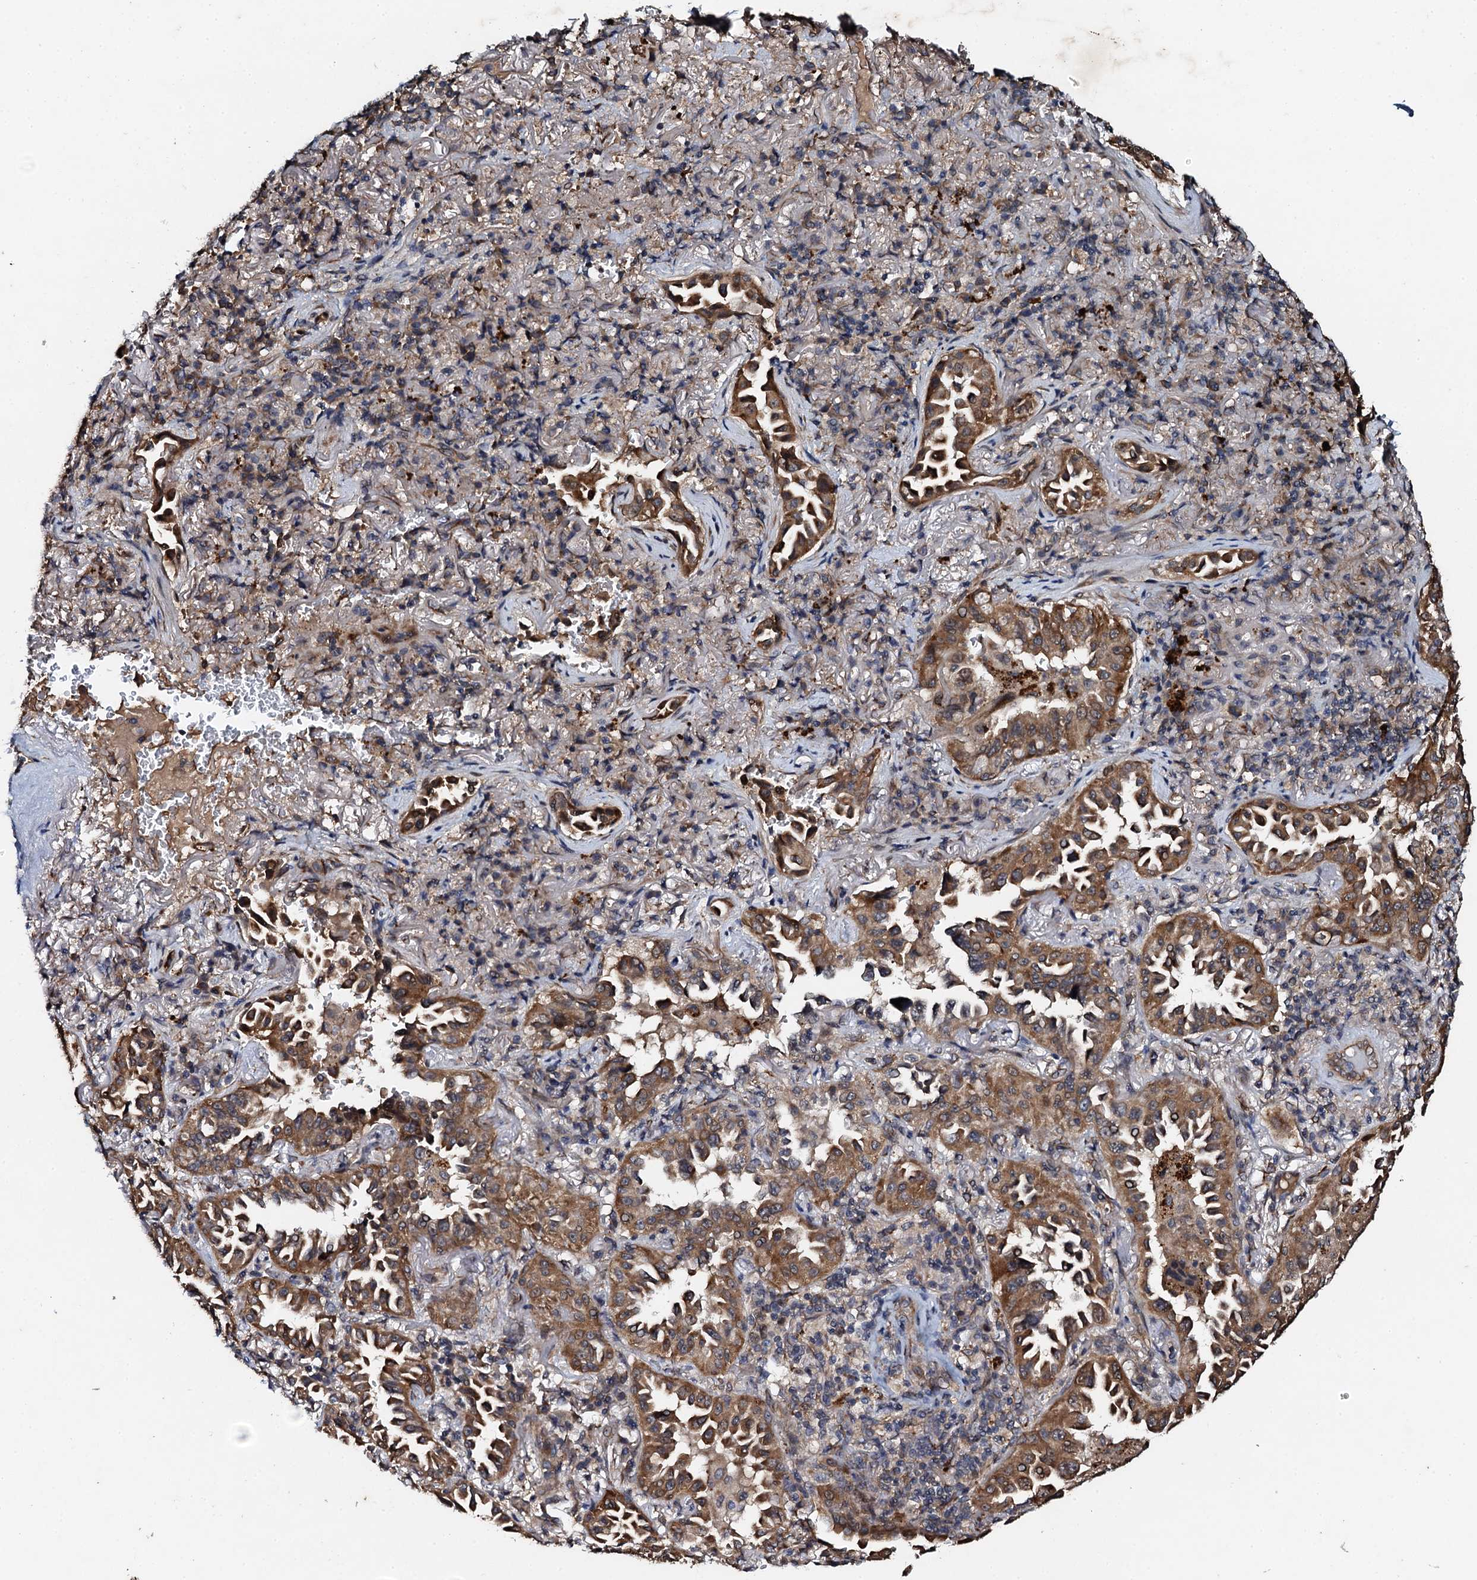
{"staining": {"intensity": "moderate", "quantity": ">75%", "location": "cytoplasmic/membranous"}, "tissue": "lung cancer", "cell_type": "Tumor cells", "image_type": "cancer", "snomed": [{"axis": "morphology", "description": "Adenocarcinoma, NOS"}, {"axis": "topography", "description": "Lung"}], "caption": "Moderate cytoplasmic/membranous expression is appreciated in approximately >75% of tumor cells in lung adenocarcinoma.", "gene": "ADAMTS10", "patient": {"sex": "female", "age": 69}}